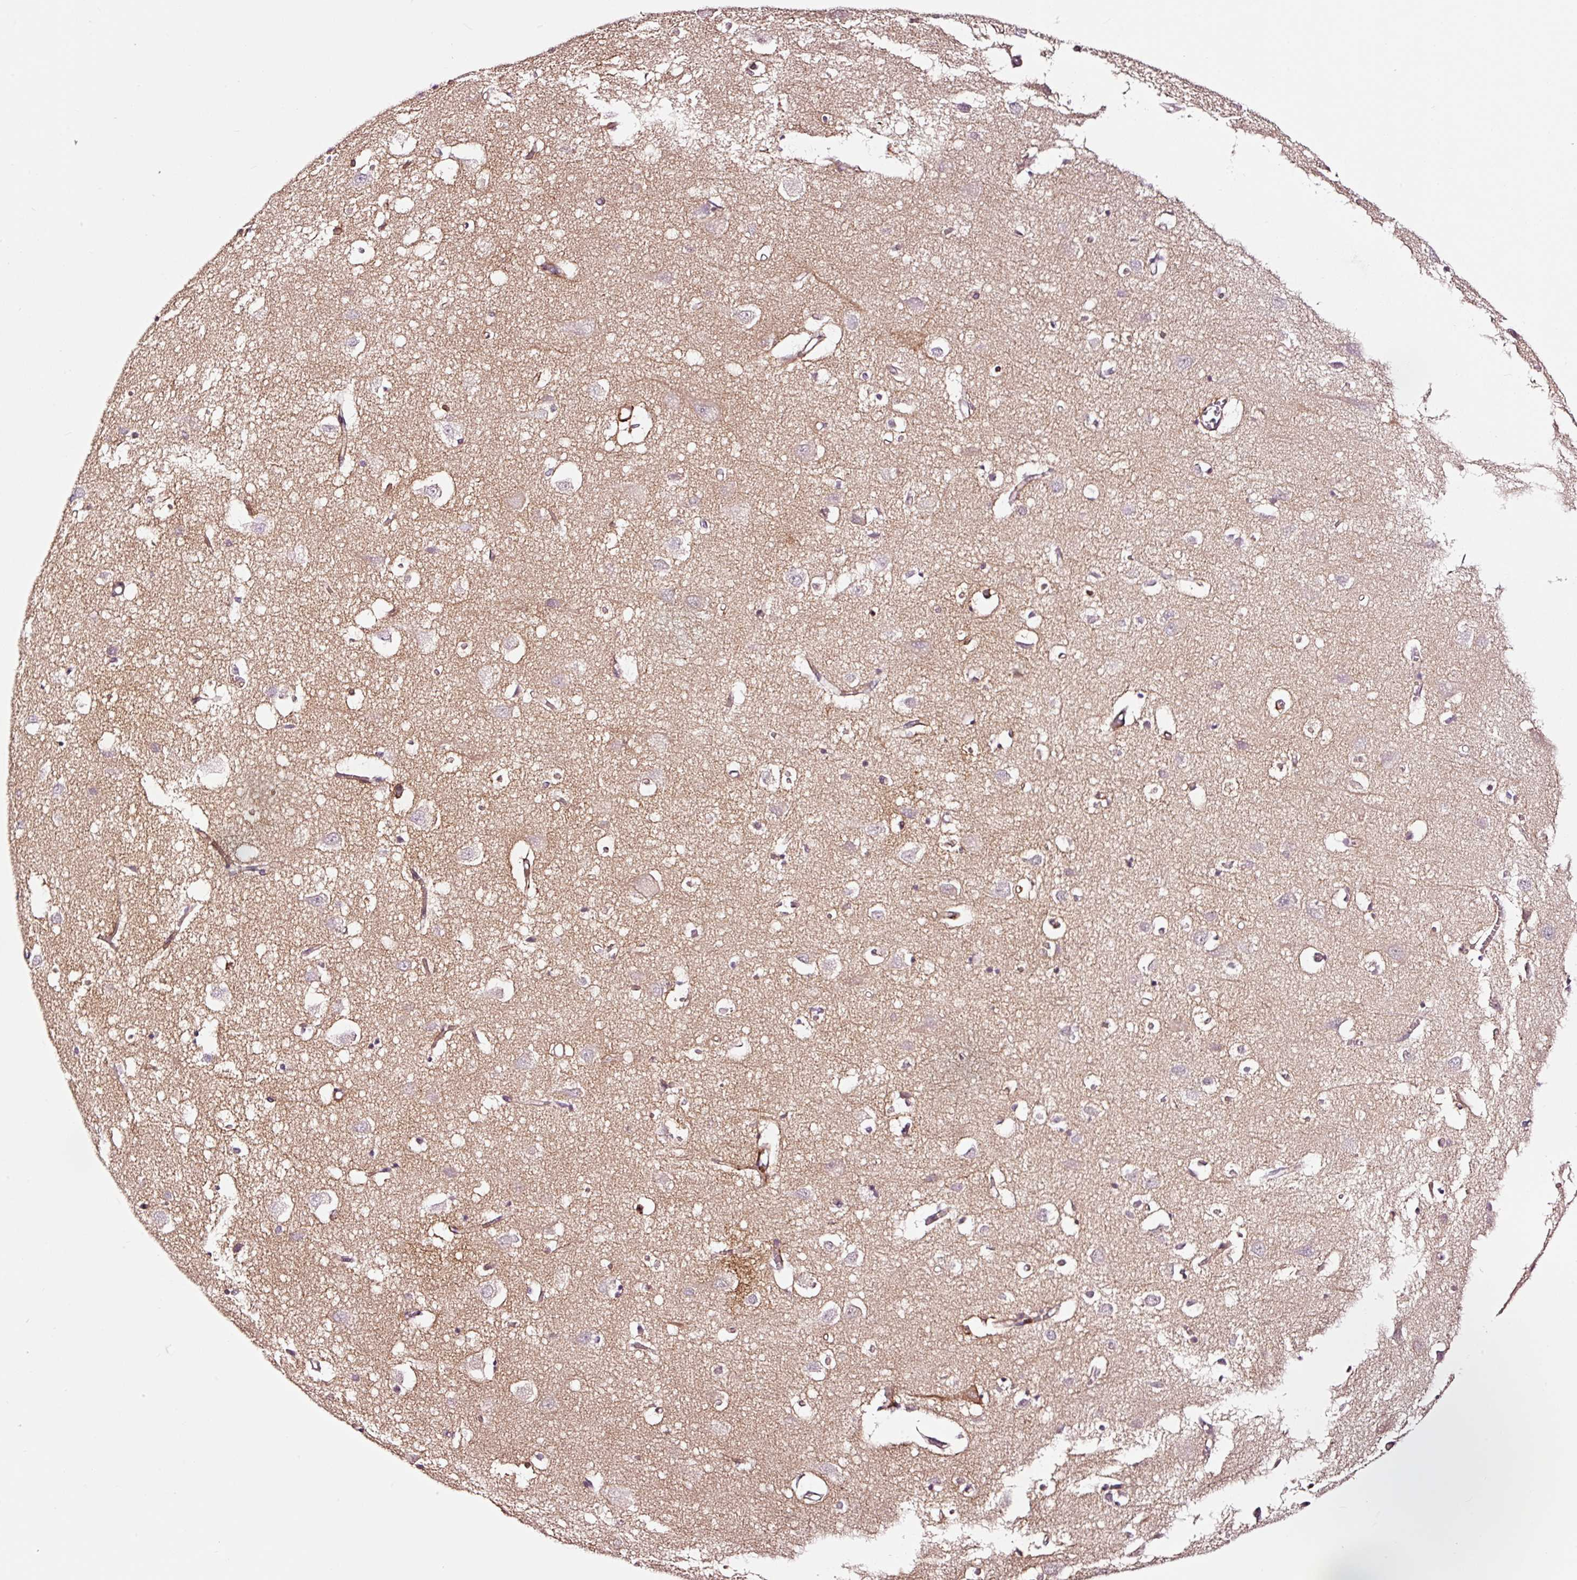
{"staining": {"intensity": "moderate", "quantity": "<25%", "location": "cytoplasmic/membranous"}, "tissue": "cerebral cortex", "cell_type": "Endothelial cells", "image_type": "normal", "snomed": [{"axis": "morphology", "description": "Normal tissue, NOS"}, {"axis": "topography", "description": "Cerebral cortex"}], "caption": "A histopathology image of human cerebral cortex stained for a protein reveals moderate cytoplasmic/membranous brown staining in endothelial cells.", "gene": "ADD3", "patient": {"sex": "male", "age": 70}}